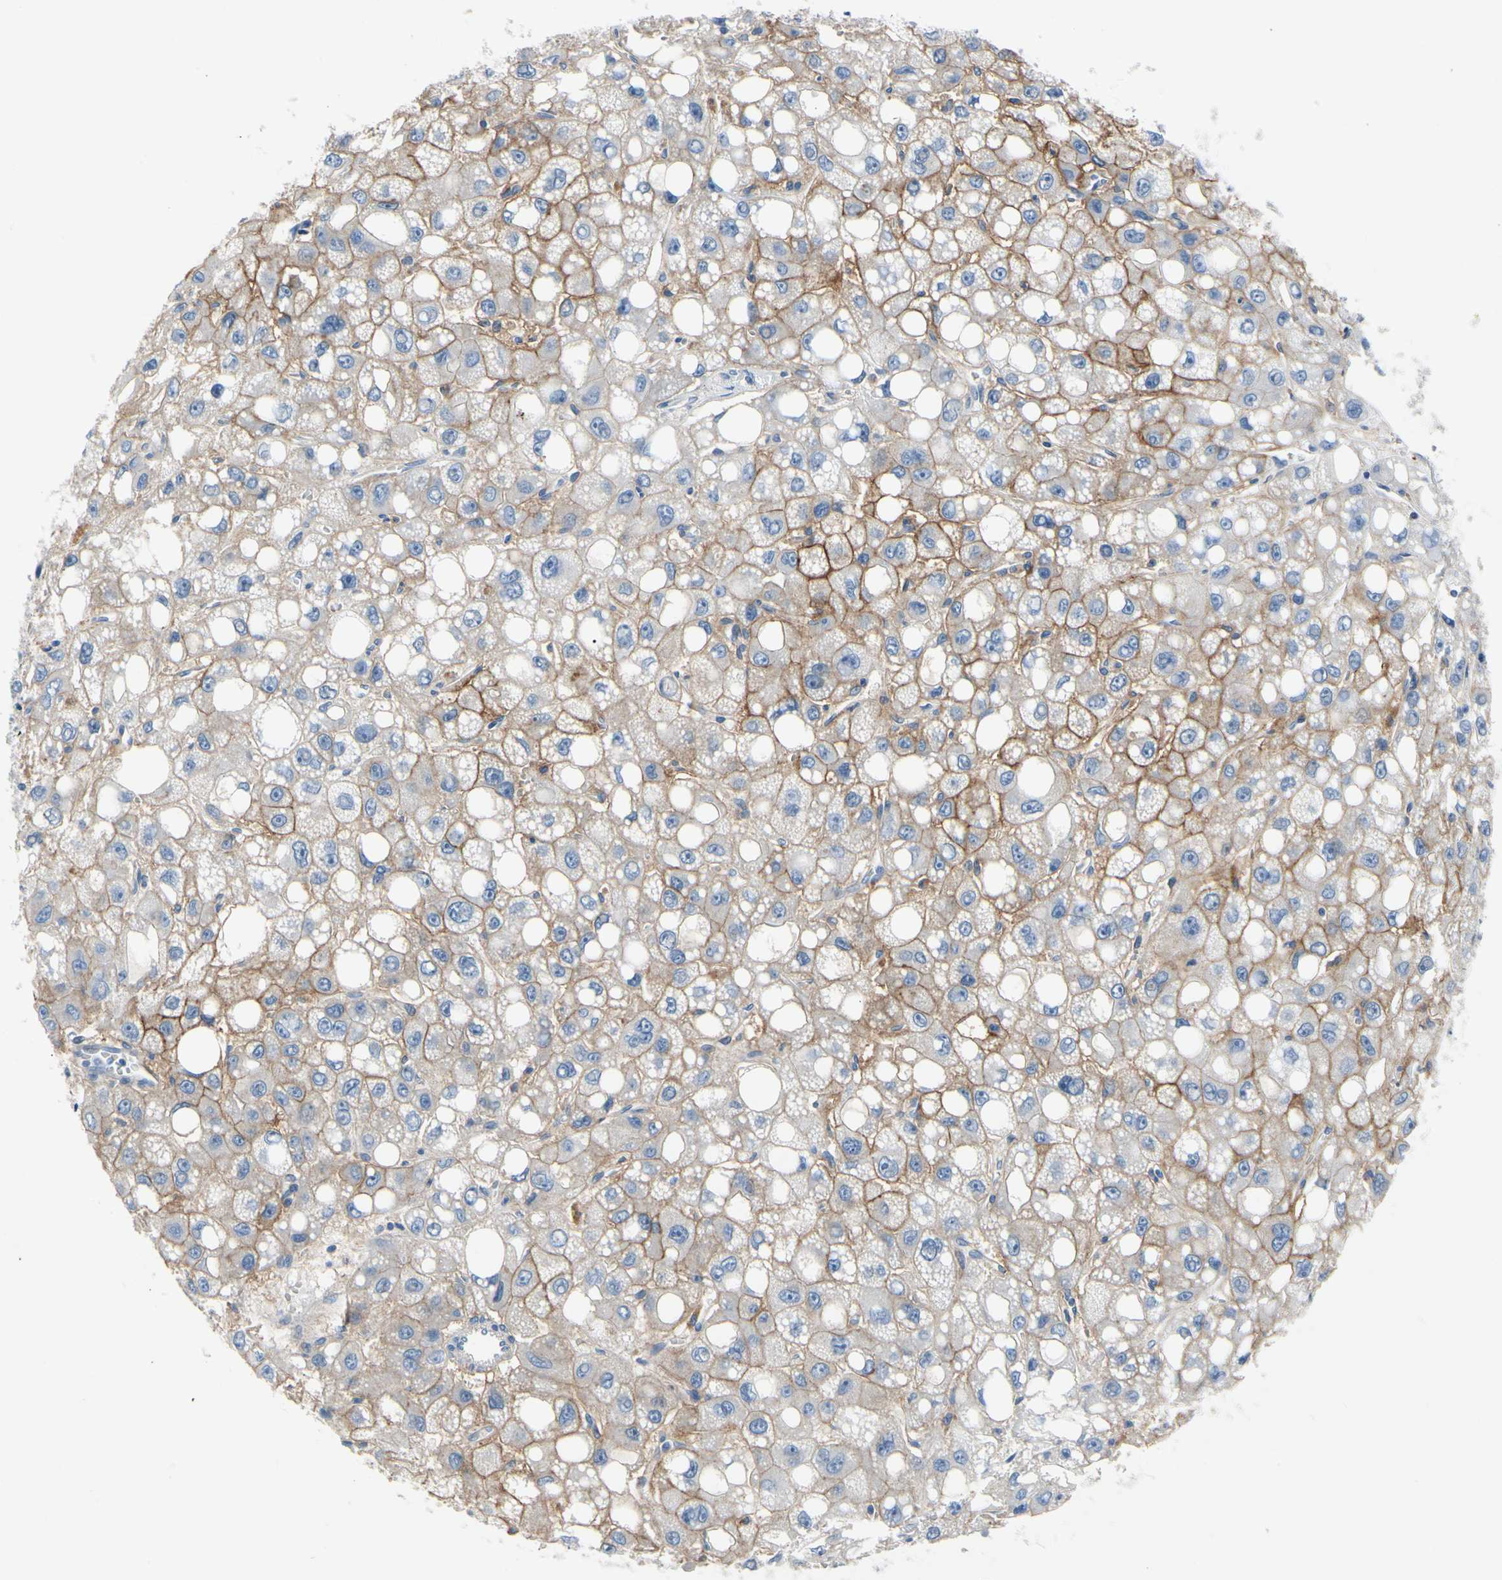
{"staining": {"intensity": "moderate", "quantity": "25%-75%", "location": "cytoplasmic/membranous"}, "tissue": "liver cancer", "cell_type": "Tumor cells", "image_type": "cancer", "snomed": [{"axis": "morphology", "description": "Carcinoma, Hepatocellular, NOS"}, {"axis": "topography", "description": "Liver"}], "caption": "Immunohistochemical staining of liver cancer (hepatocellular carcinoma) shows medium levels of moderate cytoplasmic/membranous expression in approximately 25%-75% of tumor cells.", "gene": "CA14", "patient": {"sex": "male", "age": 55}}